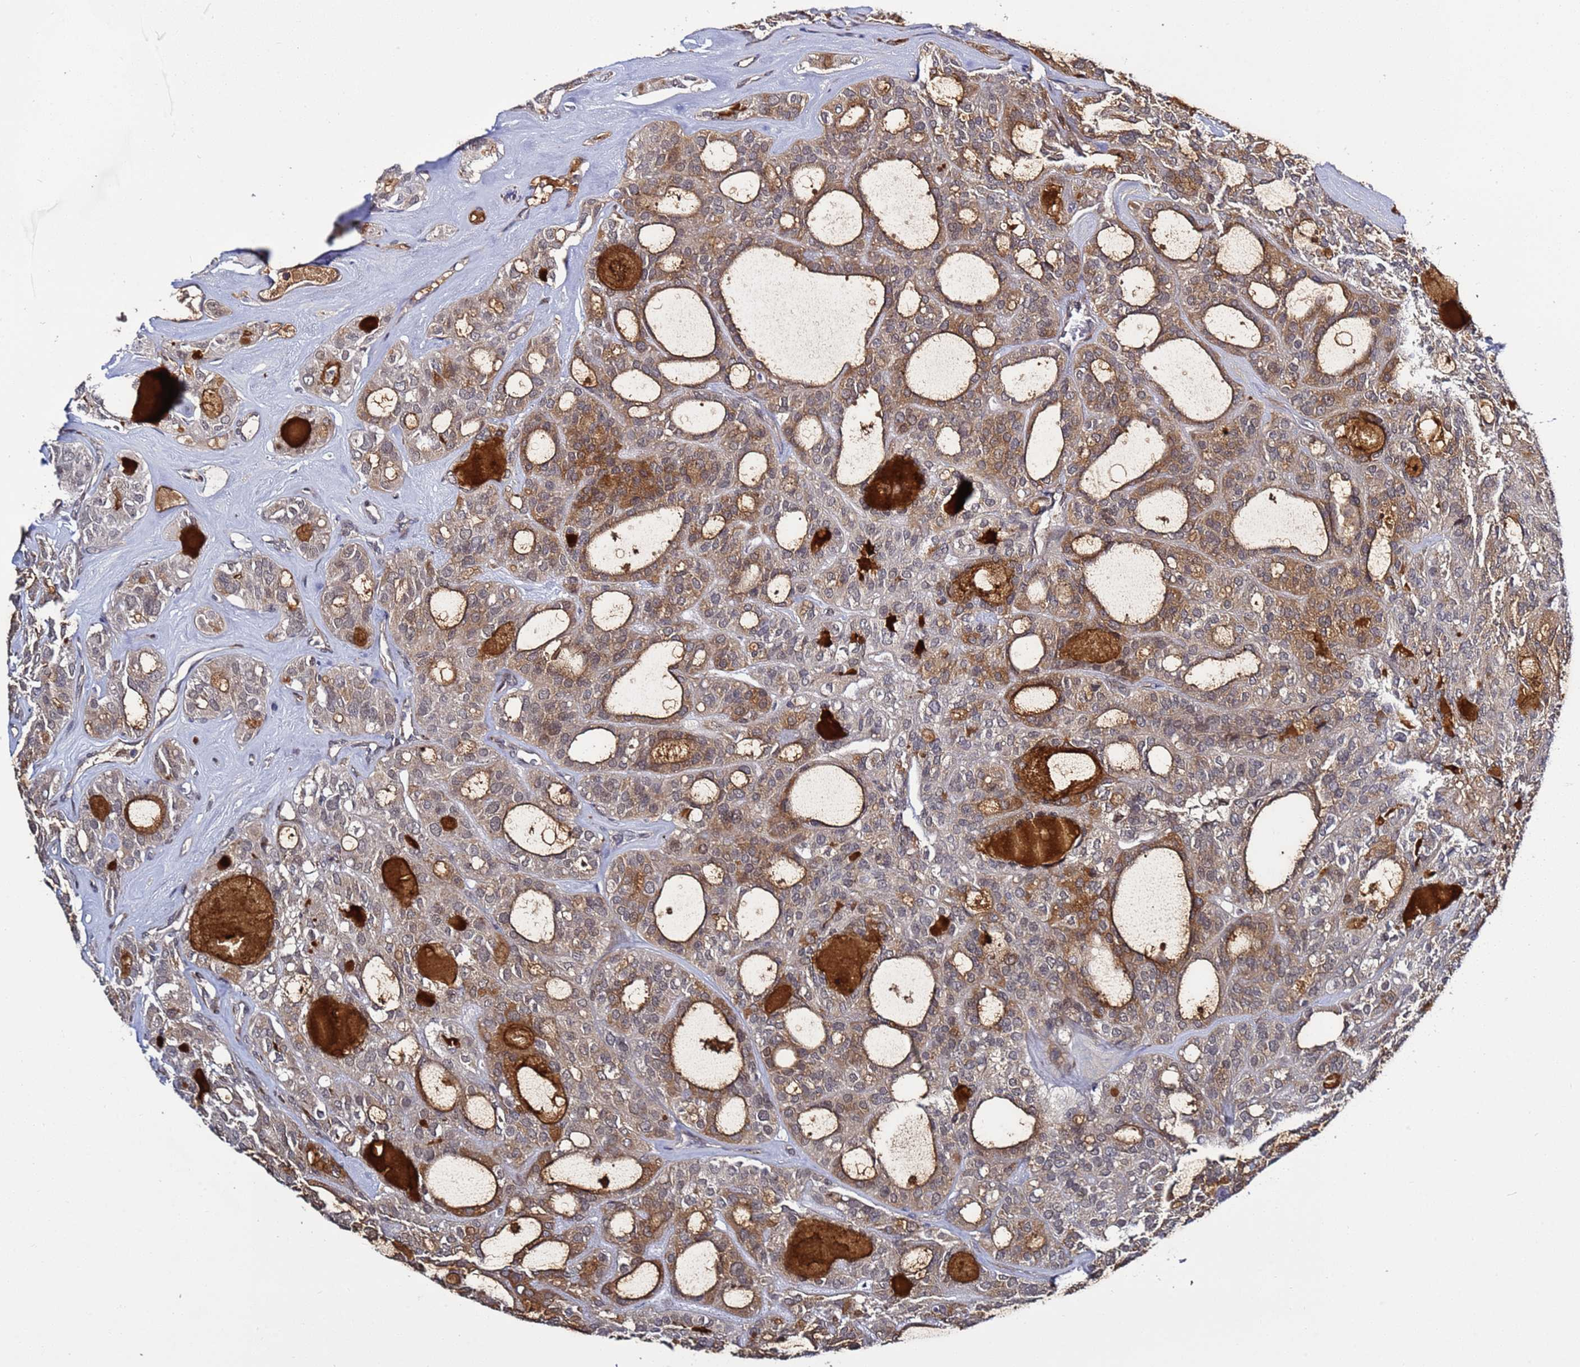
{"staining": {"intensity": "moderate", "quantity": ">75%", "location": "cytoplasmic/membranous"}, "tissue": "thyroid cancer", "cell_type": "Tumor cells", "image_type": "cancer", "snomed": [{"axis": "morphology", "description": "Follicular adenoma carcinoma, NOS"}, {"axis": "topography", "description": "Thyroid gland"}], "caption": "Protein staining of thyroid follicular adenoma carcinoma tissue demonstrates moderate cytoplasmic/membranous staining in about >75% of tumor cells. (DAB IHC with brightfield microscopy, high magnification).", "gene": "POLR2D", "patient": {"sex": "male", "age": 75}}